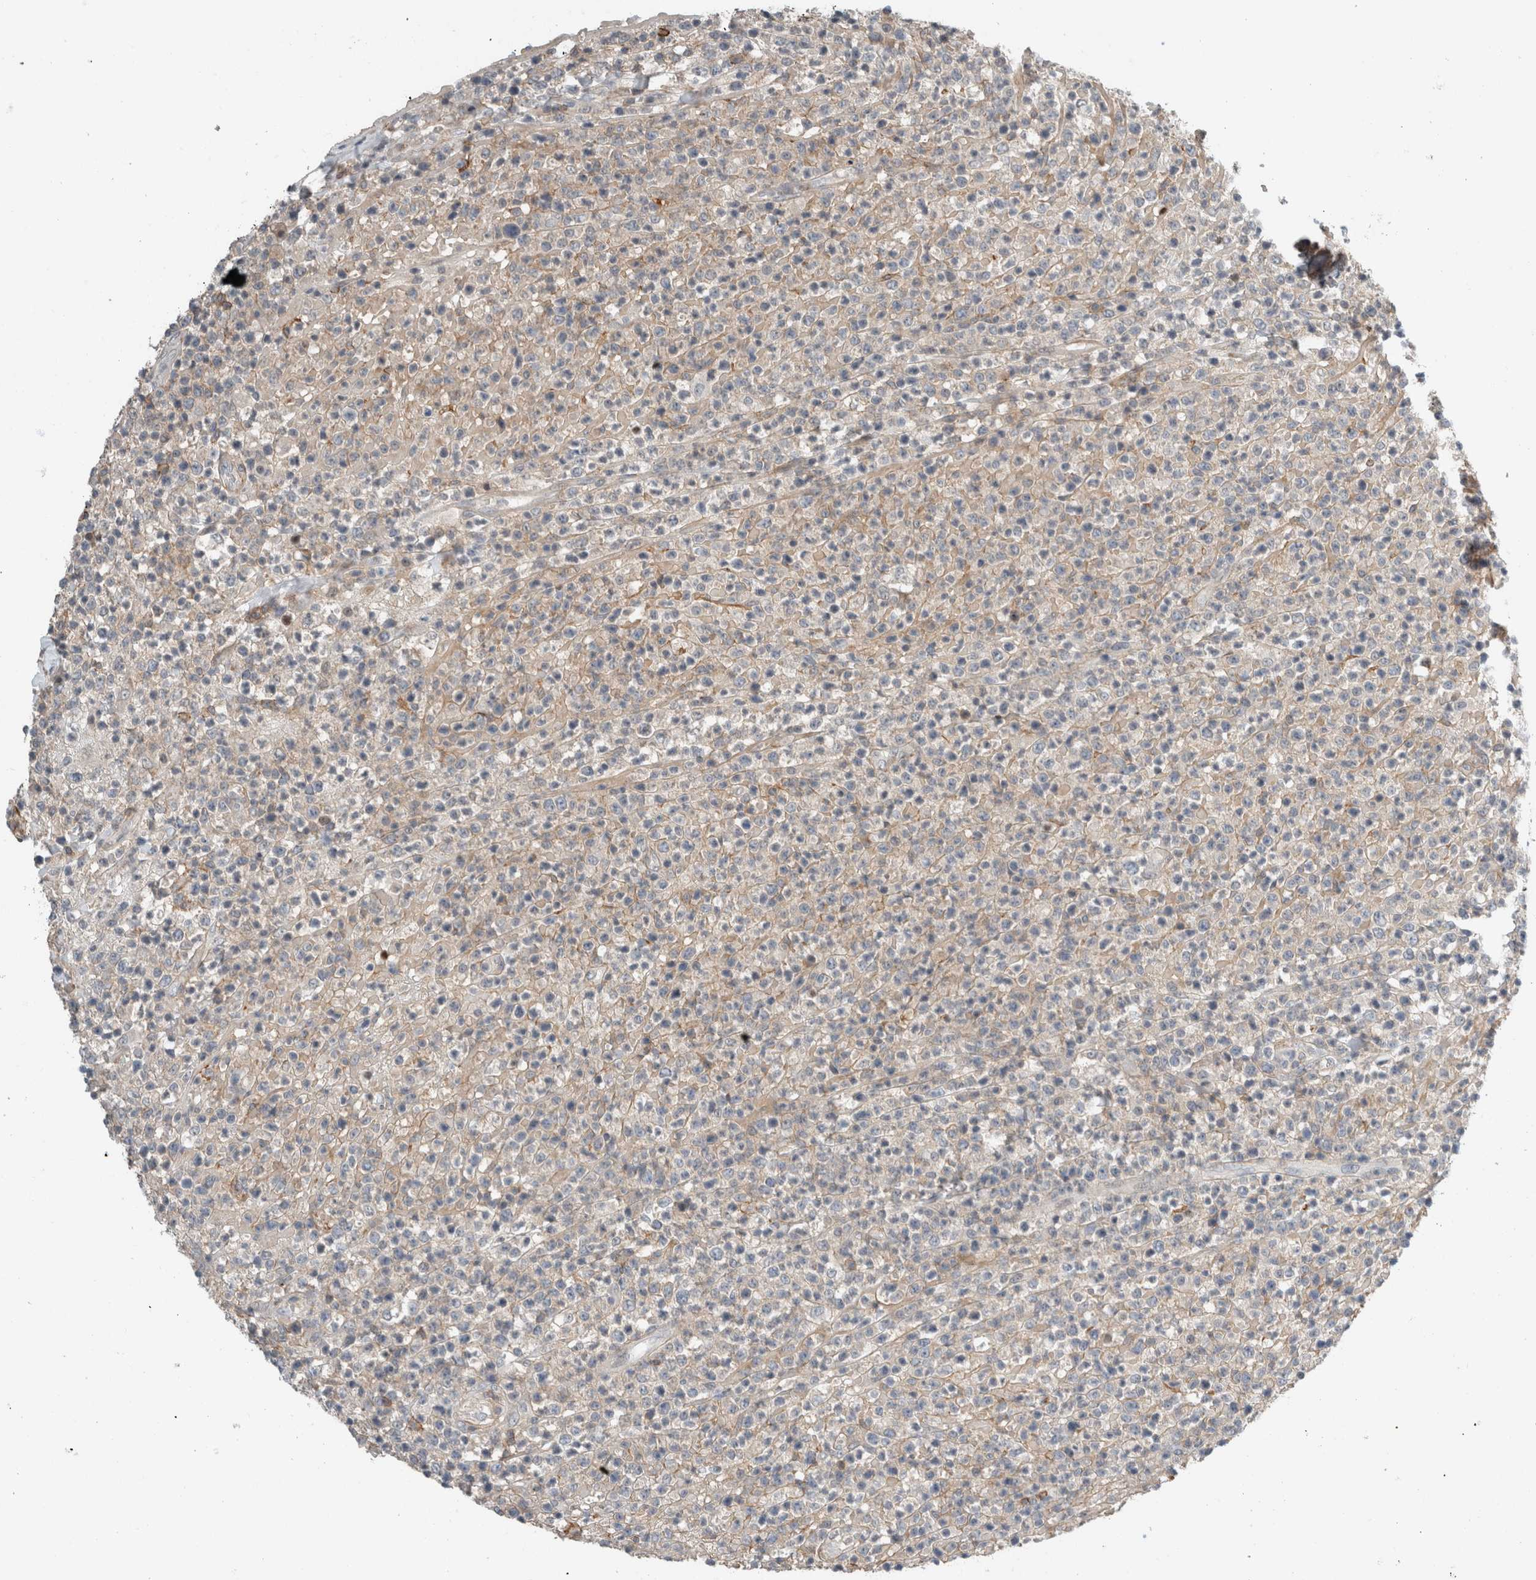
{"staining": {"intensity": "weak", "quantity": "<25%", "location": "cytoplasmic/membranous"}, "tissue": "lymphoma", "cell_type": "Tumor cells", "image_type": "cancer", "snomed": [{"axis": "morphology", "description": "Malignant lymphoma, non-Hodgkin's type, High grade"}, {"axis": "topography", "description": "Colon"}], "caption": "An immunohistochemistry (IHC) photomicrograph of lymphoma is shown. There is no staining in tumor cells of lymphoma.", "gene": "ERCC6L2", "patient": {"sex": "female", "age": 53}}